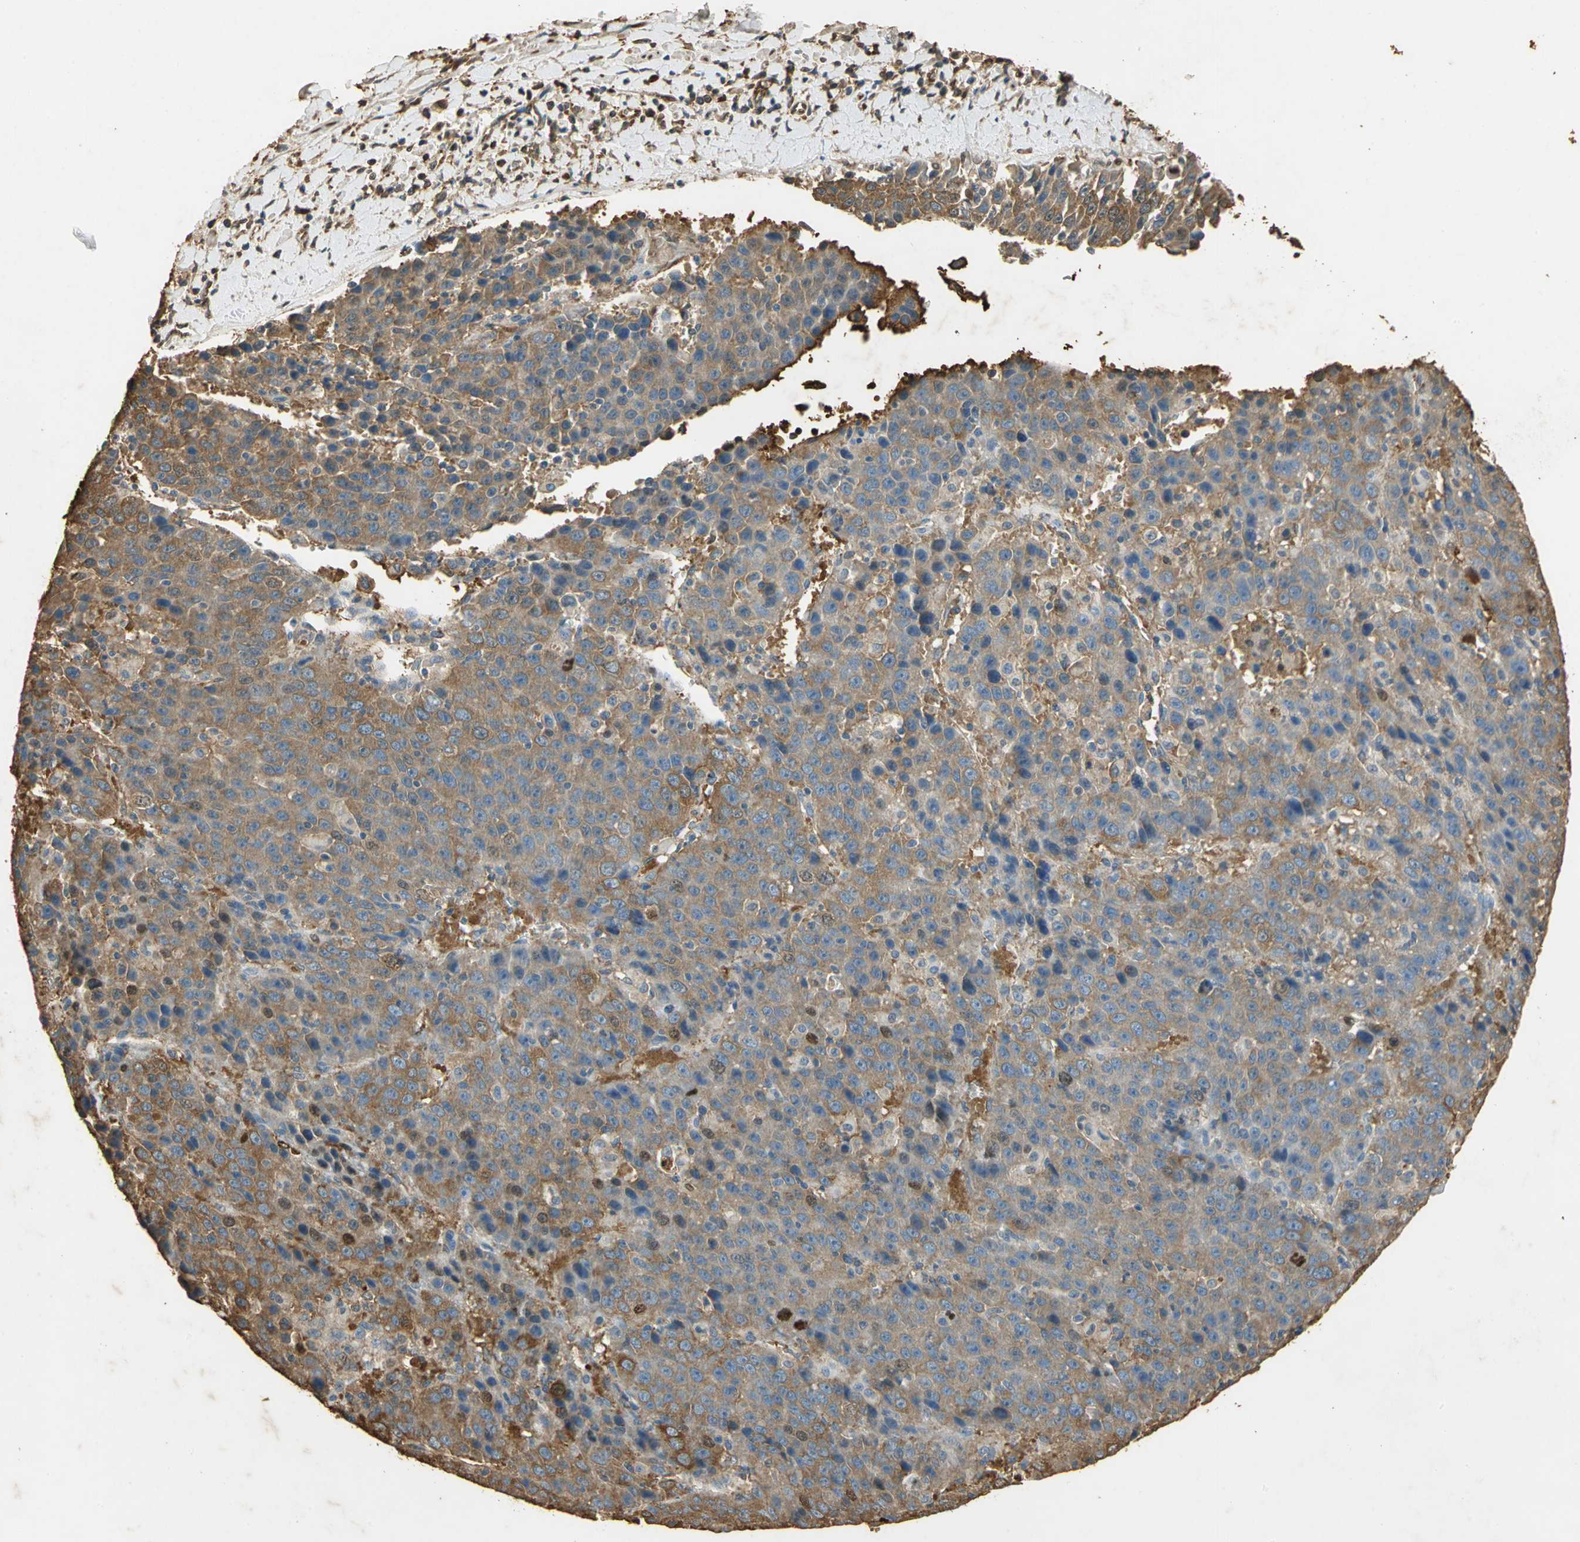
{"staining": {"intensity": "moderate", "quantity": ">75%", "location": "cytoplasmic/membranous"}, "tissue": "liver cancer", "cell_type": "Tumor cells", "image_type": "cancer", "snomed": [{"axis": "morphology", "description": "Carcinoma, Hepatocellular, NOS"}, {"axis": "topography", "description": "Liver"}], "caption": "A brown stain highlights moderate cytoplasmic/membranous staining of a protein in human liver cancer (hepatocellular carcinoma) tumor cells.", "gene": "GAPDH", "patient": {"sex": "female", "age": 53}}